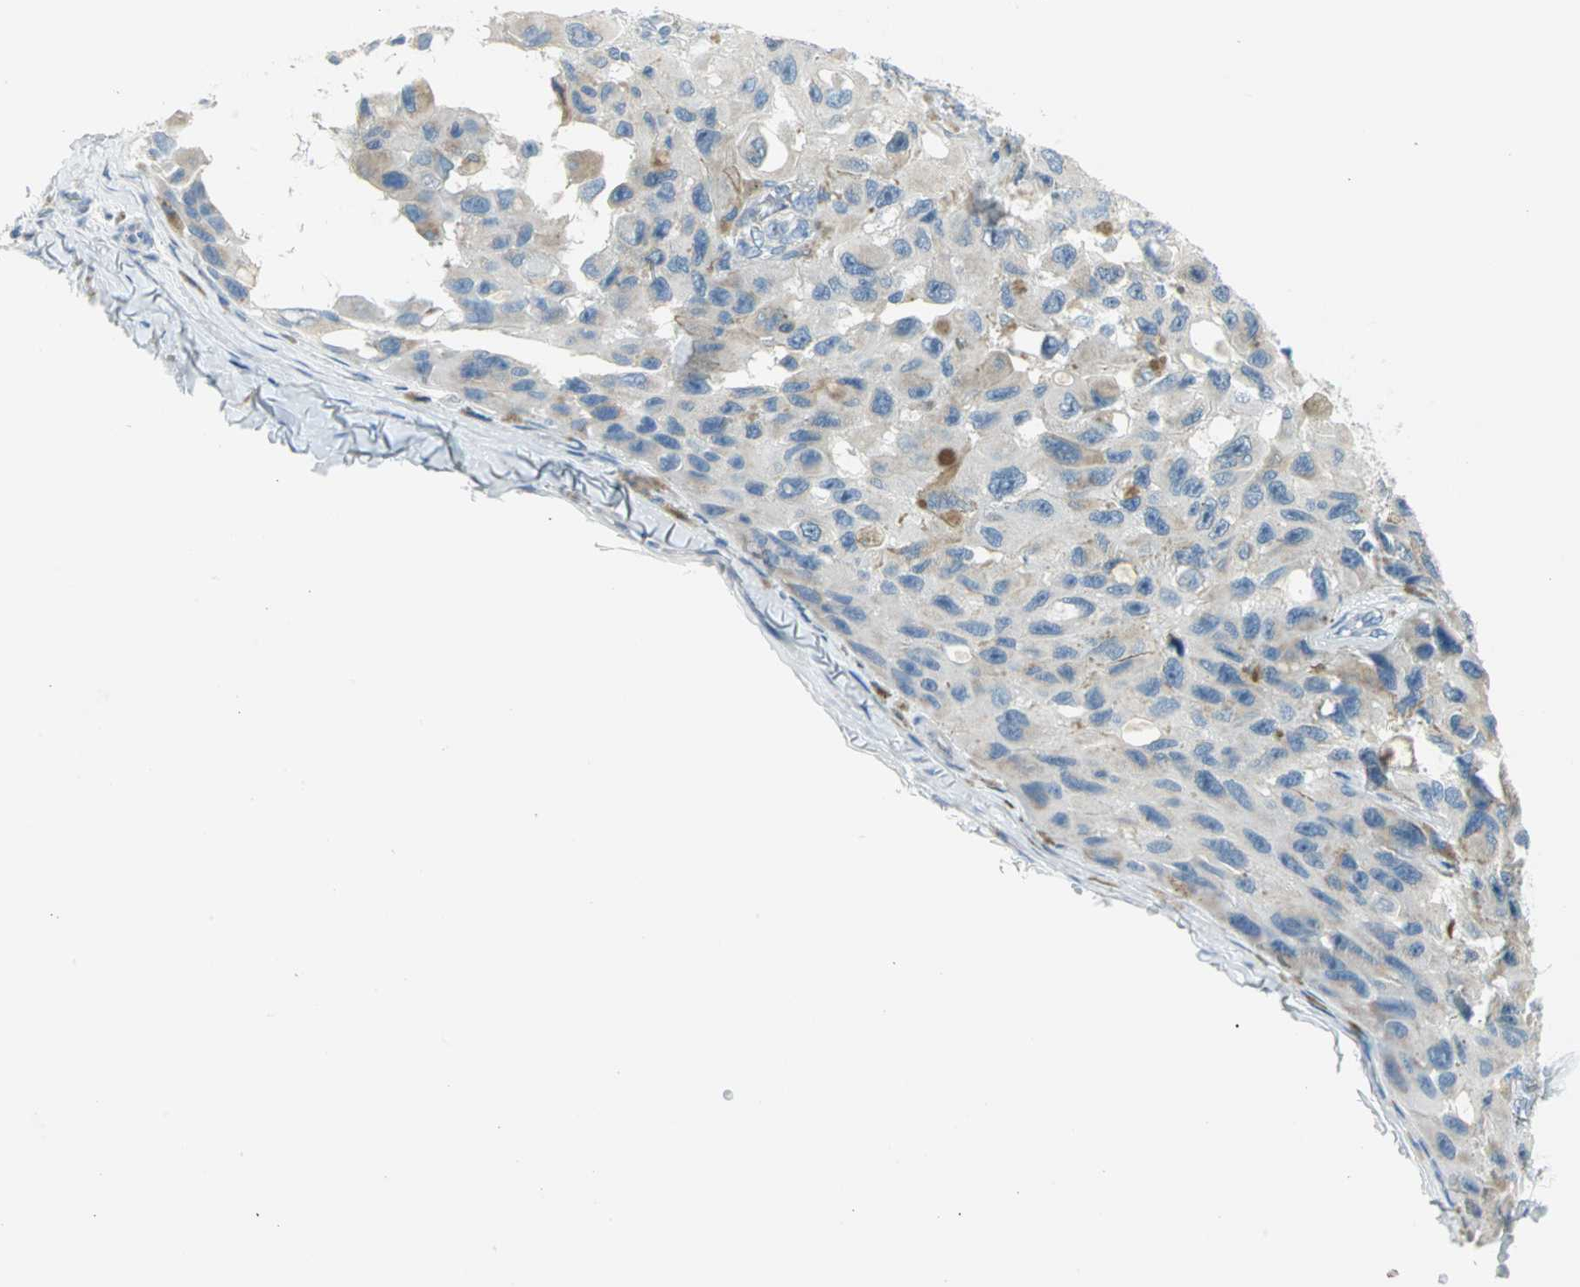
{"staining": {"intensity": "weak", "quantity": "<25%", "location": "cytoplasmic/membranous"}, "tissue": "melanoma", "cell_type": "Tumor cells", "image_type": "cancer", "snomed": [{"axis": "morphology", "description": "Malignant melanoma, NOS"}, {"axis": "topography", "description": "Skin"}], "caption": "Melanoma stained for a protein using IHC demonstrates no positivity tumor cells.", "gene": "ALOX15", "patient": {"sex": "female", "age": 73}}